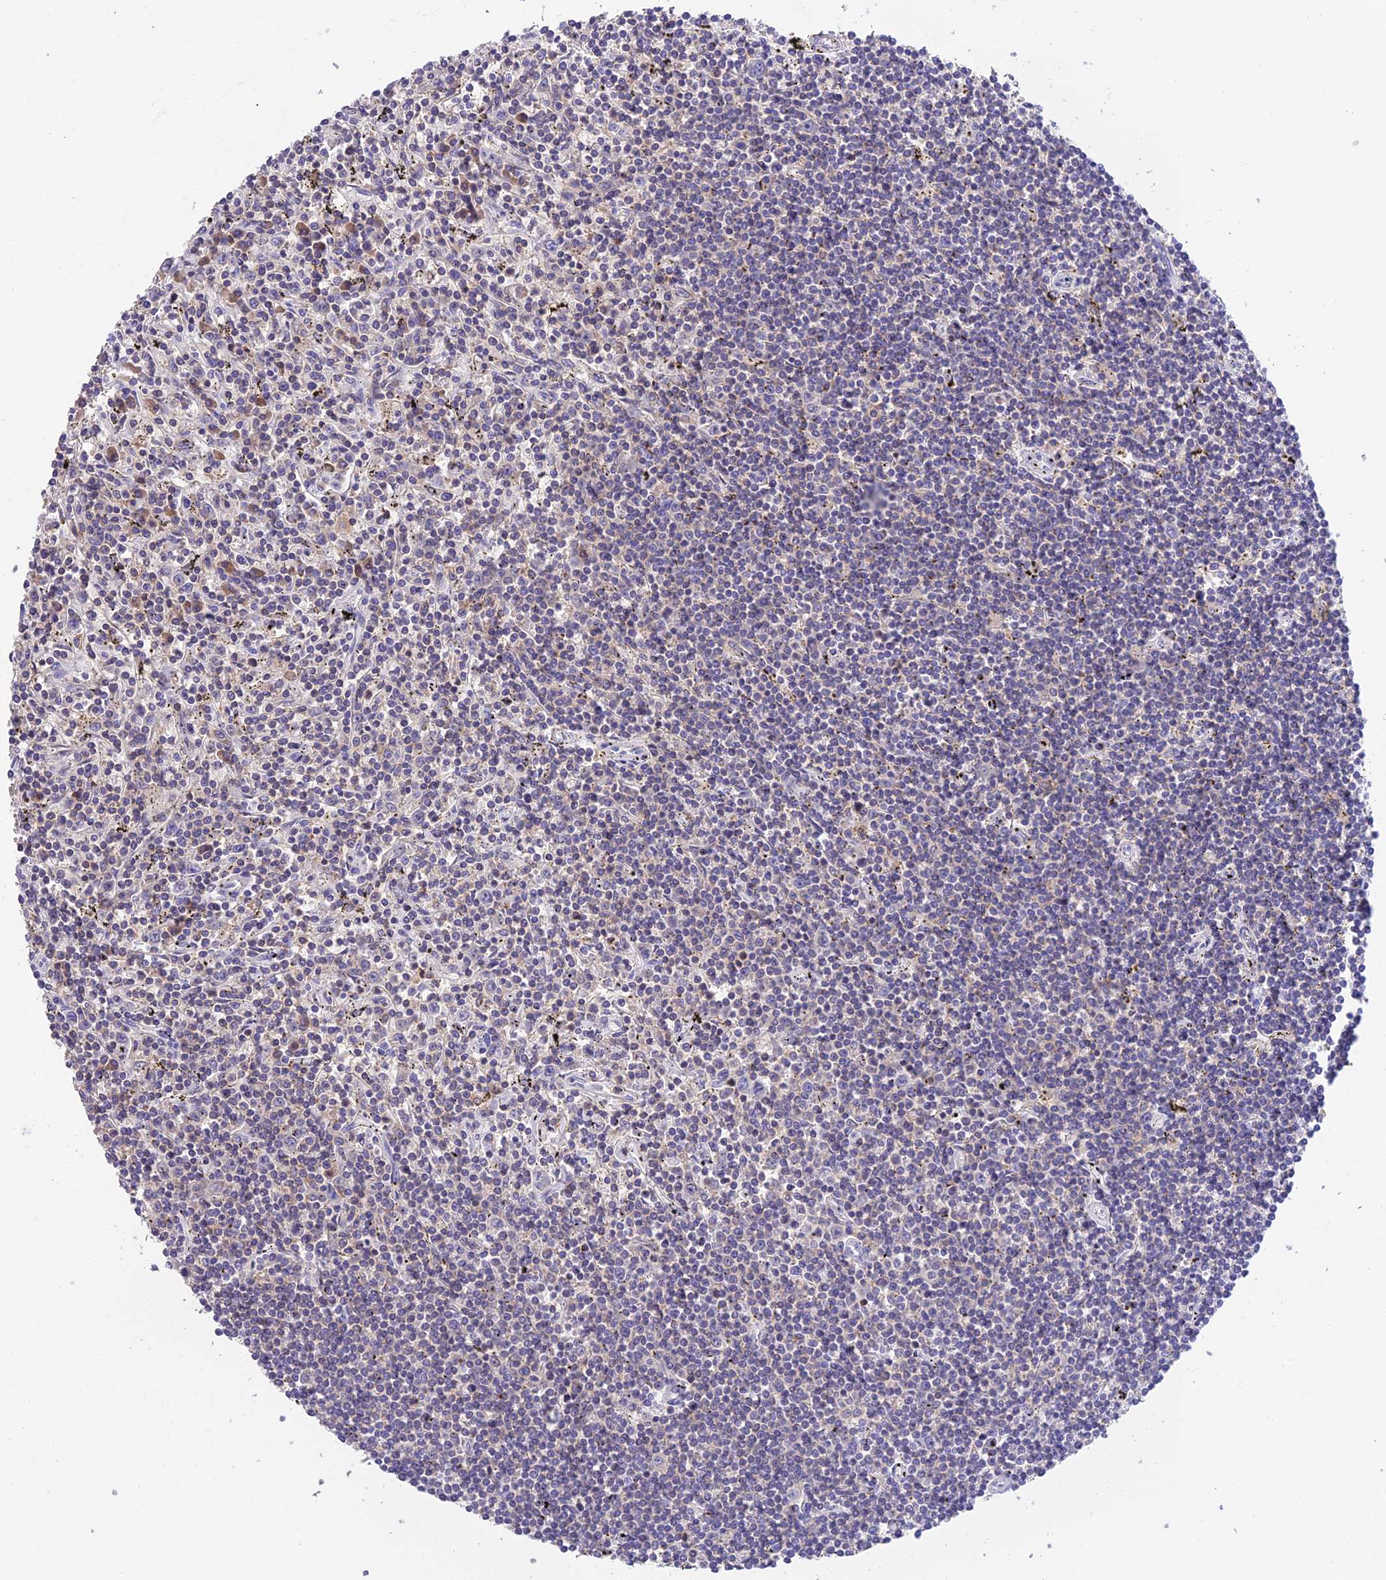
{"staining": {"intensity": "negative", "quantity": "none", "location": "none"}, "tissue": "lymphoma", "cell_type": "Tumor cells", "image_type": "cancer", "snomed": [{"axis": "morphology", "description": "Malignant lymphoma, non-Hodgkin's type, Low grade"}, {"axis": "topography", "description": "Spleen"}], "caption": "Immunohistochemical staining of human lymphoma displays no significant staining in tumor cells. (Immunohistochemistry (ihc), brightfield microscopy, high magnification).", "gene": "LPXN", "patient": {"sex": "male", "age": 76}}